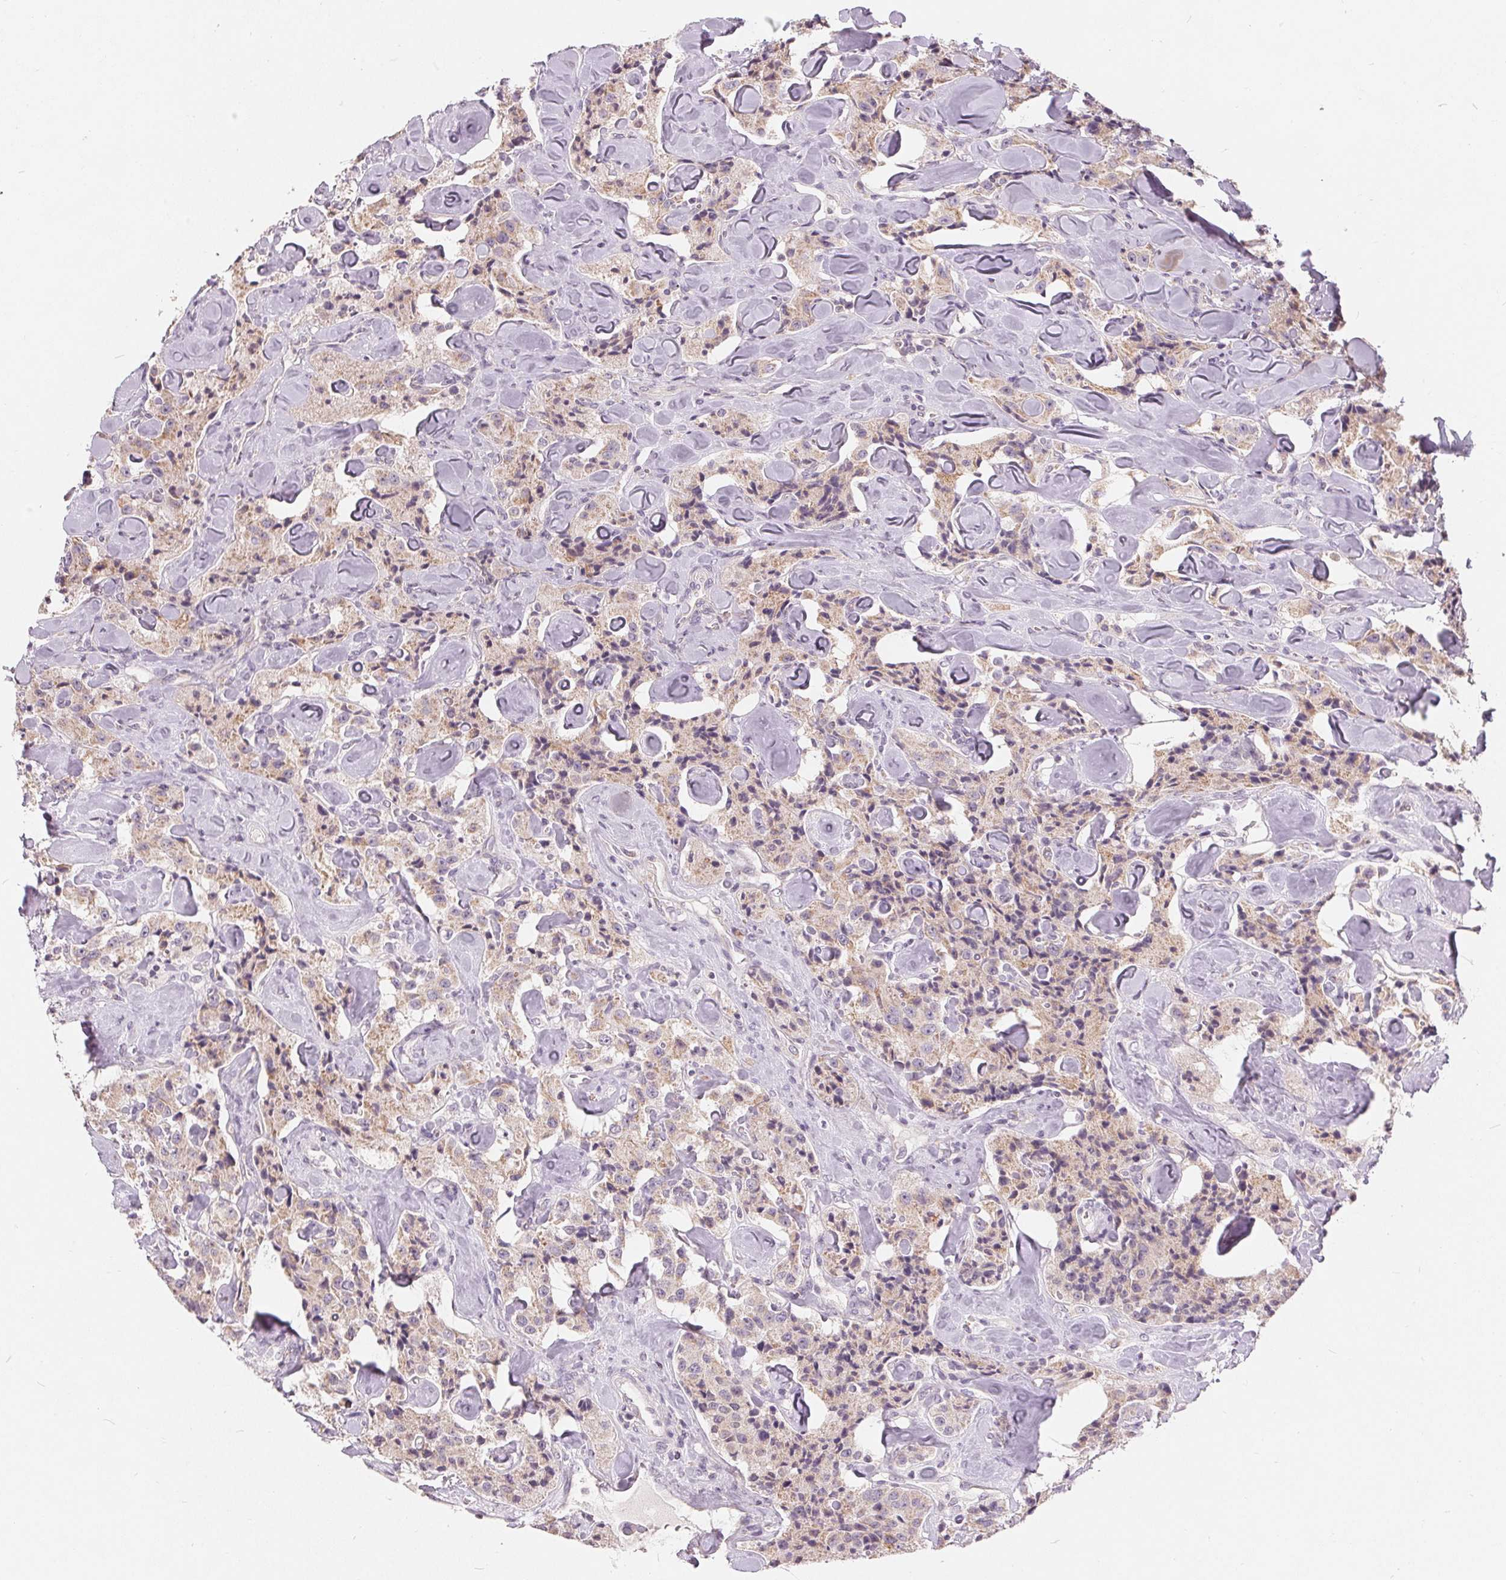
{"staining": {"intensity": "negative", "quantity": "none", "location": "none"}, "tissue": "carcinoid", "cell_type": "Tumor cells", "image_type": "cancer", "snomed": [{"axis": "morphology", "description": "Carcinoid, malignant, NOS"}, {"axis": "topography", "description": "Pancreas"}], "caption": "Immunohistochemical staining of human carcinoid displays no significant positivity in tumor cells.", "gene": "TRIM60", "patient": {"sex": "male", "age": 41}}